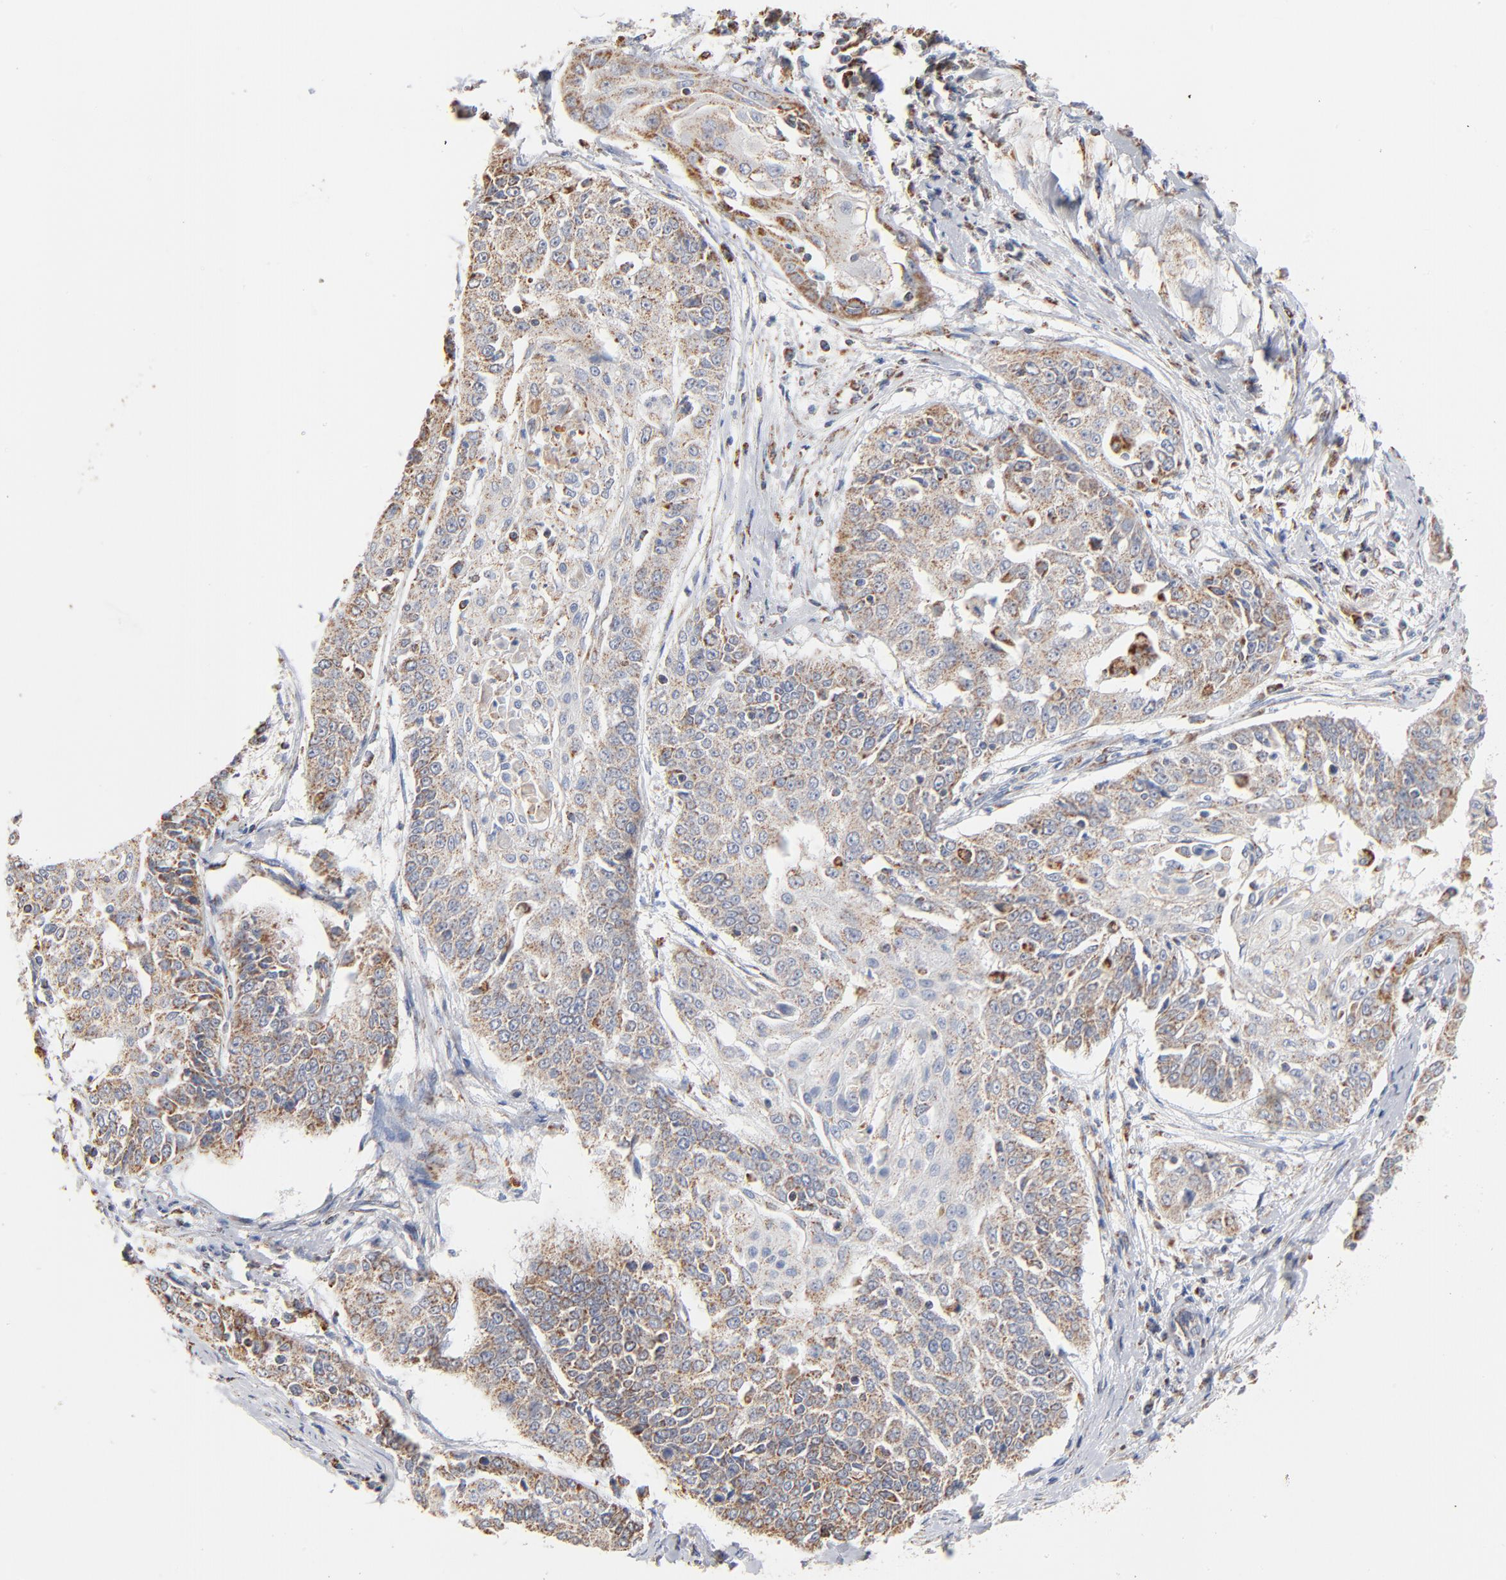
{"staining": {"intensity": "moderate", "quantity": ">75%", "location": "cytoplasmic/membranous"}, "tissue": "cervical cancer", "cell_type": "Tumor cells", "image_type": "cancer", "snomed": [{"axis": "morphology", "description": "Squamous cell carcinoma, NOS"}, {"axis": "topography", "description": "Cervix"}], "caption": "A high-resolution histopathology image shows IHC staining of cervical squamous cell carcinoma, which displays moderate cytoplasmic/membranous positivity in about >75% of tumor cells.", "gene": "UQCRC1", "patient": {"sex": "female", "age": 64}}